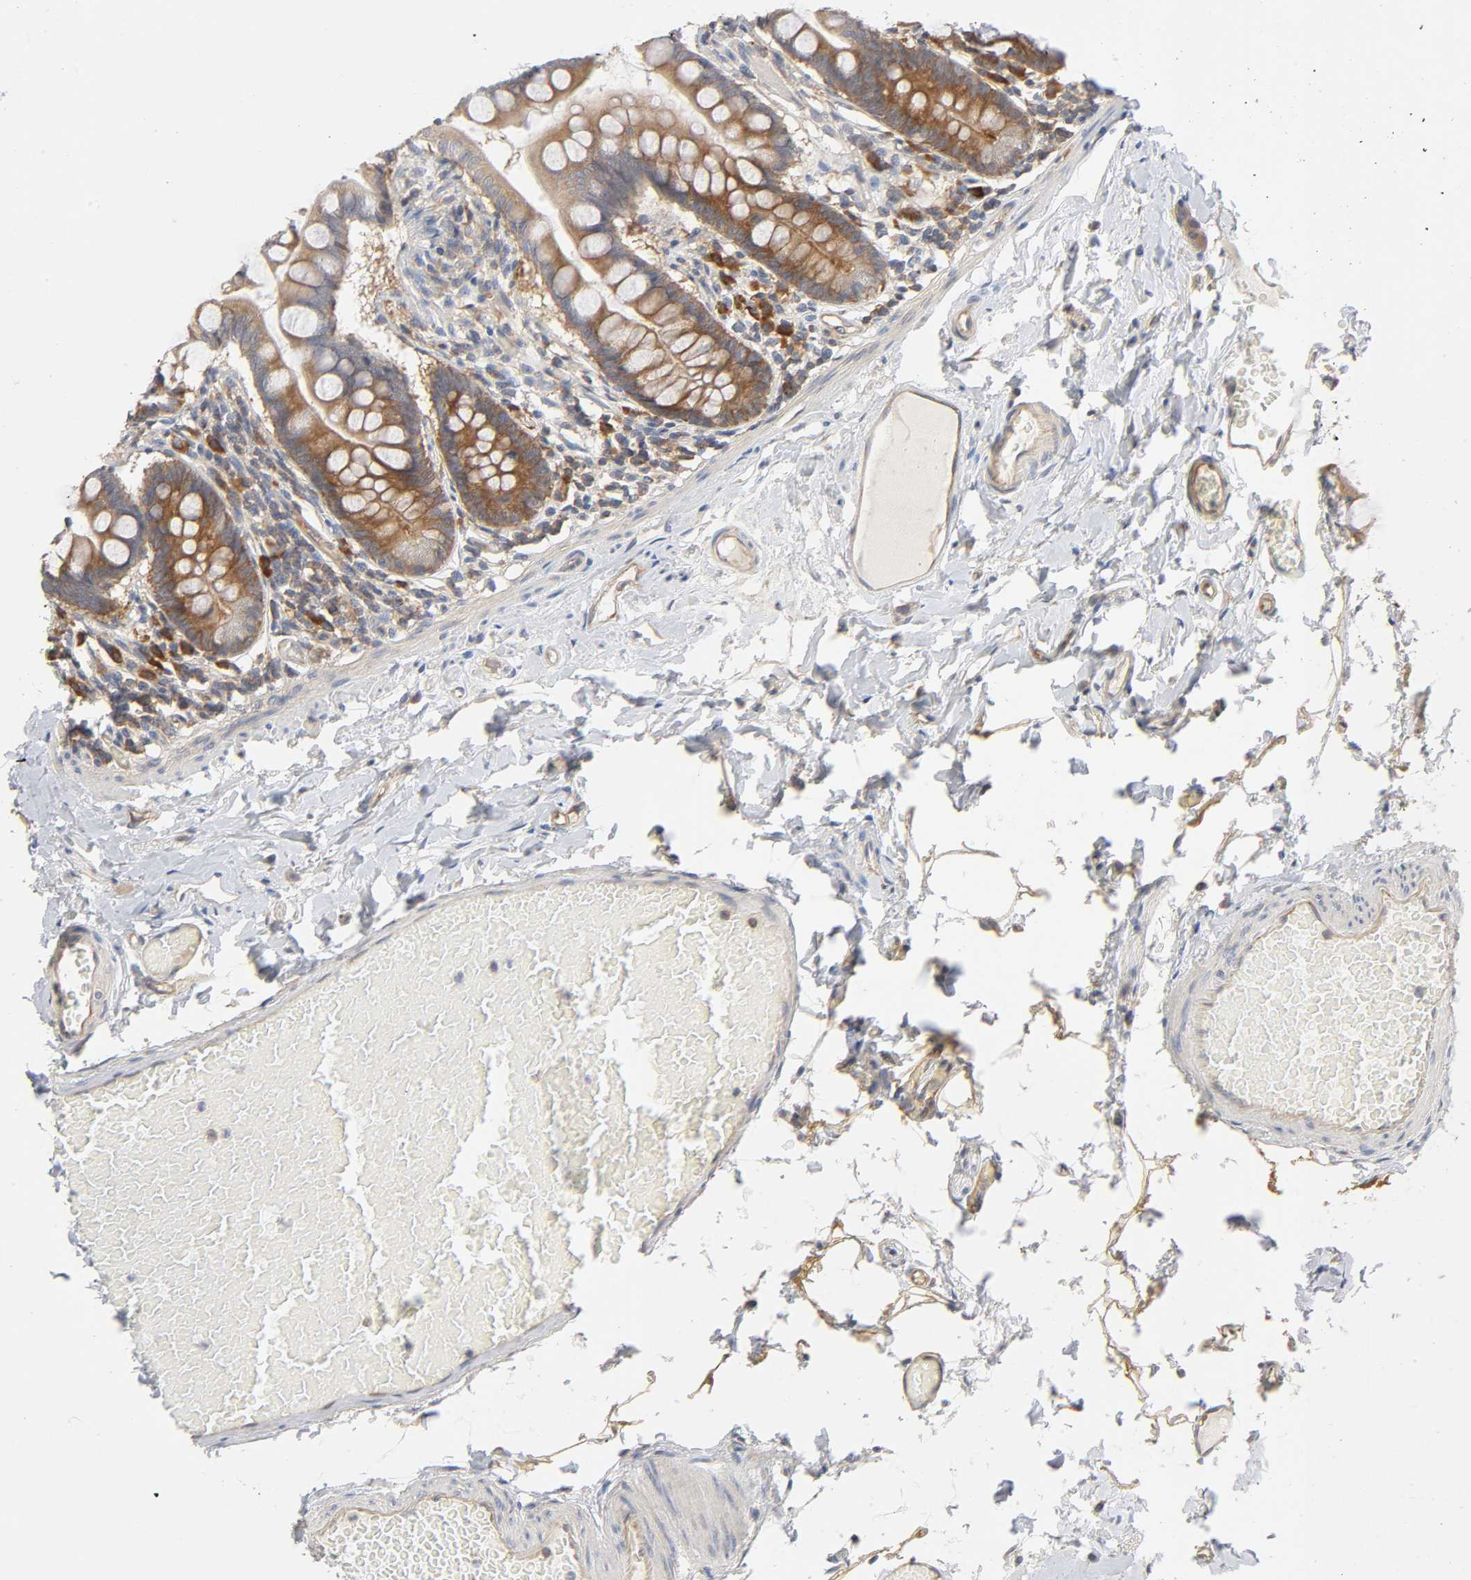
{"staining": {"intensity": "moderate", "quantity": ">75%", "location": "cytoplasmic/membranous"}, "tissue": "small intestine", "cell_type": "Glandular cells", "image_type": "normal", "snomed": [{"axis": "morphology", "description": "Normal tissue, NOS"}, {"axis": "topography", "description": "Small intestine"}], "caption": "Protein positivity by immunohistochemistry demonstrates moderate cytoplasmic/membranous staining in about >75% of glandular cells in unremarkable small intestine.", "gene": "IQCJ", "patient": {"sex": "male", "age": 41}}